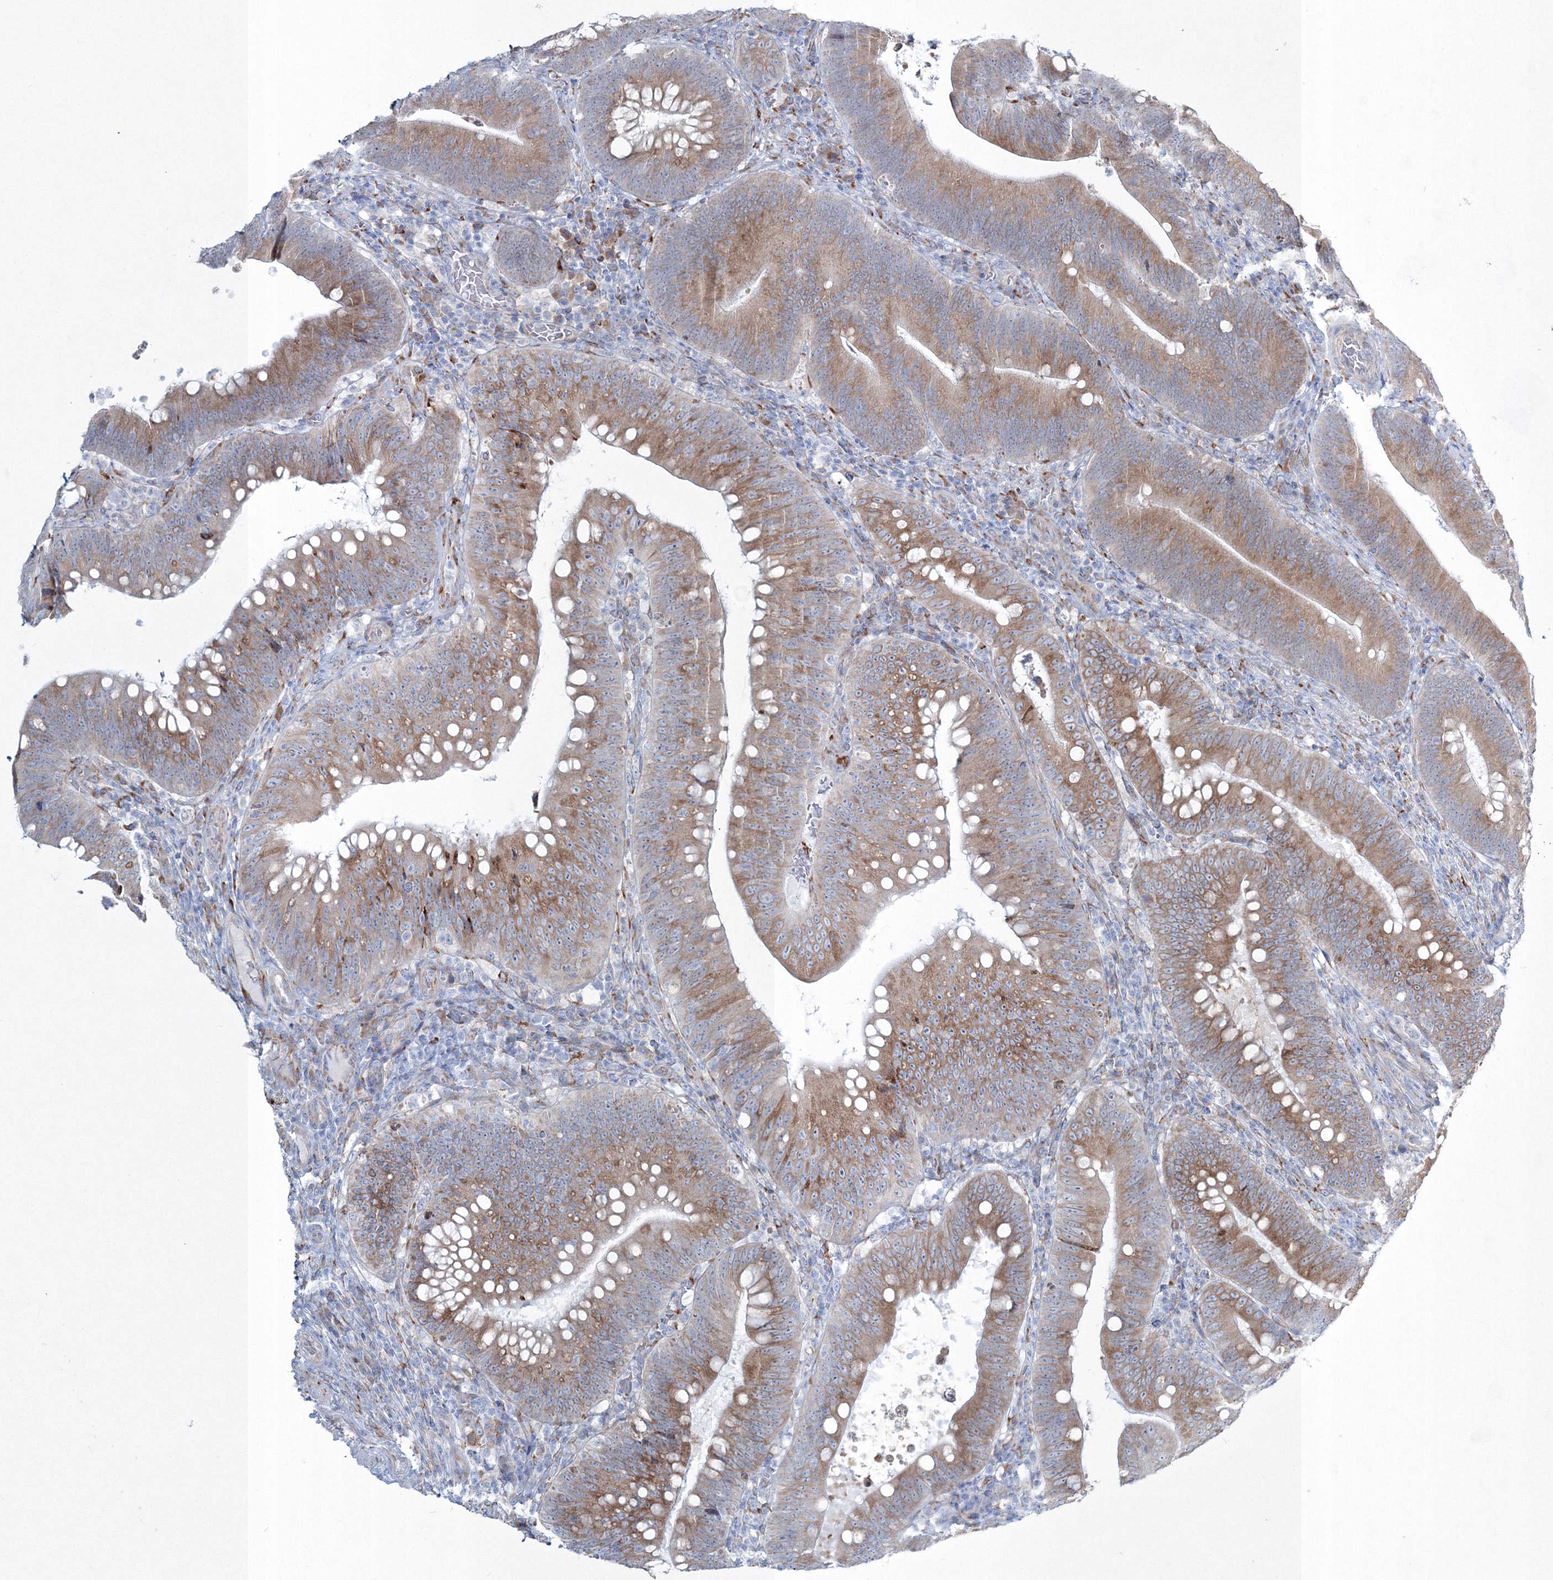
{"staining": {"intensity": "moderate", "quantity": ">75%", "location": "cytoplasmic/membranous"}, "tissue": "colorectal cancer", "cell_type": "Tumor cells", "image_type": "cancer", "snomed": [{"axis": "morphology", "description": "Normal tissue, NOS"}, {"axis": "topography", "description": "Colon"}], "caption": "This is an image of immunohistochemistry staining of colorectal cancer, which shows moderate positivity in the cytoplasmic/membranous of tumor cells.", "gene": "RCN1", "patient": {"sex": "female", "age": 82}}